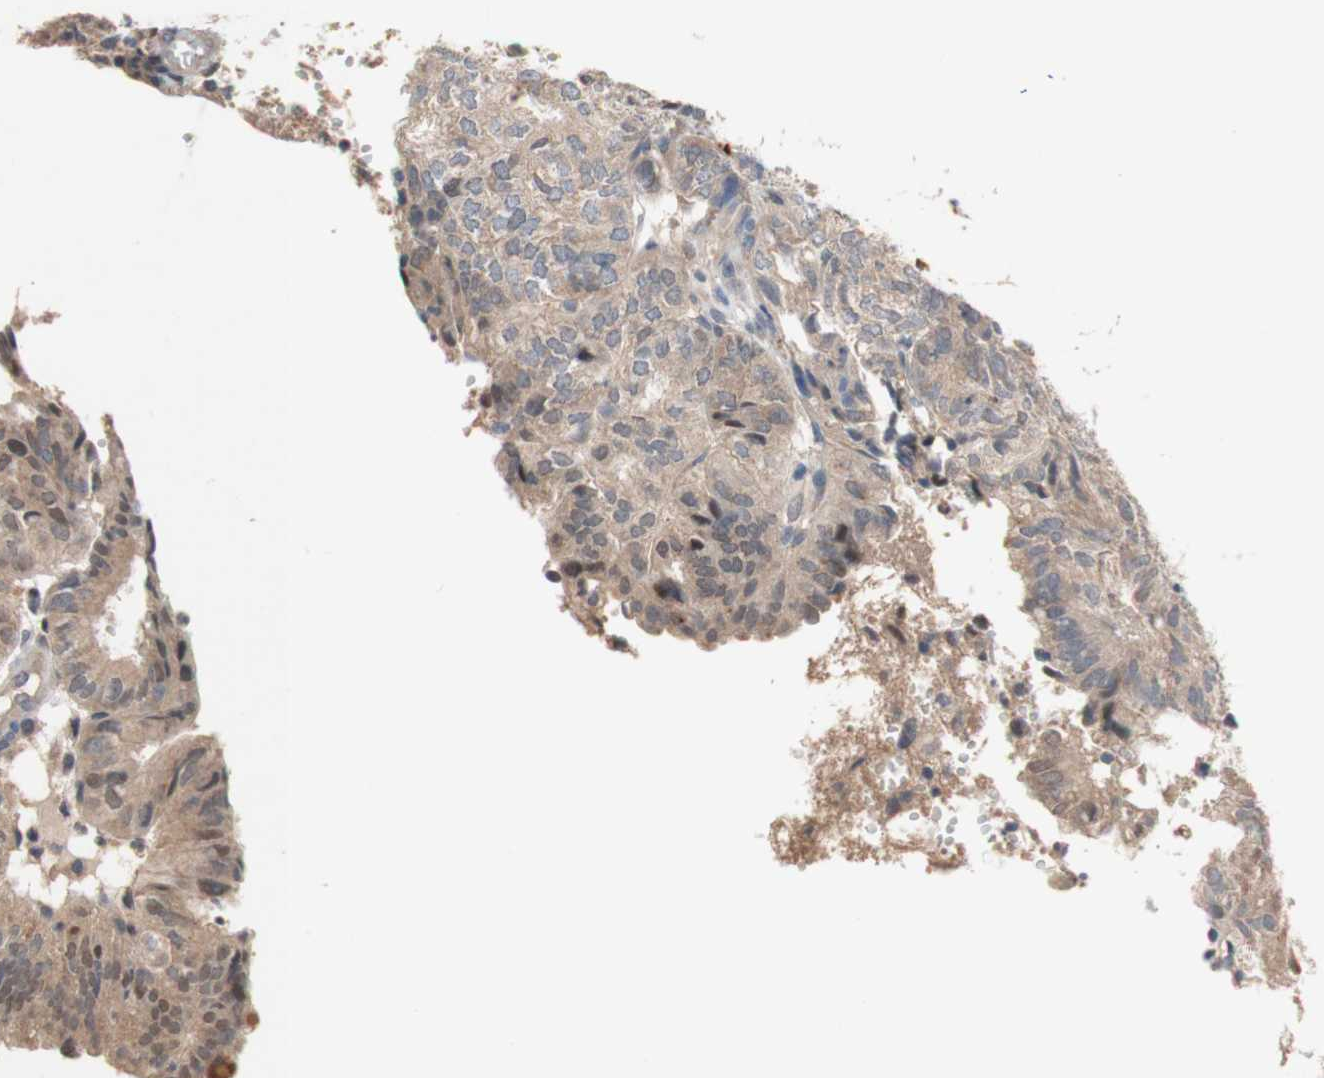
{"staining": {"intensity": "moderate", "quantity": ">75%", "location": "cytoplasmic/membranous"}, "tissue": "endometrial cancer", "cell_type": "Tumor cells", "image_type": "cancer", "snomed": [{"axis": "morphology", "description": "Adenocarcinoma, NOS"}, {"axis": "topography", "description": "Uterus"}], "caption": "This micrograph reveals endometrial cancer stained with IHC to label a protein in brown. The cytoplasmic/membranous of tumor cells show moderate positivity for the protein. Nuclei are counter-stained blue.", "gene": "PEX2", "patient": {"sex": "female", "age": 60}}